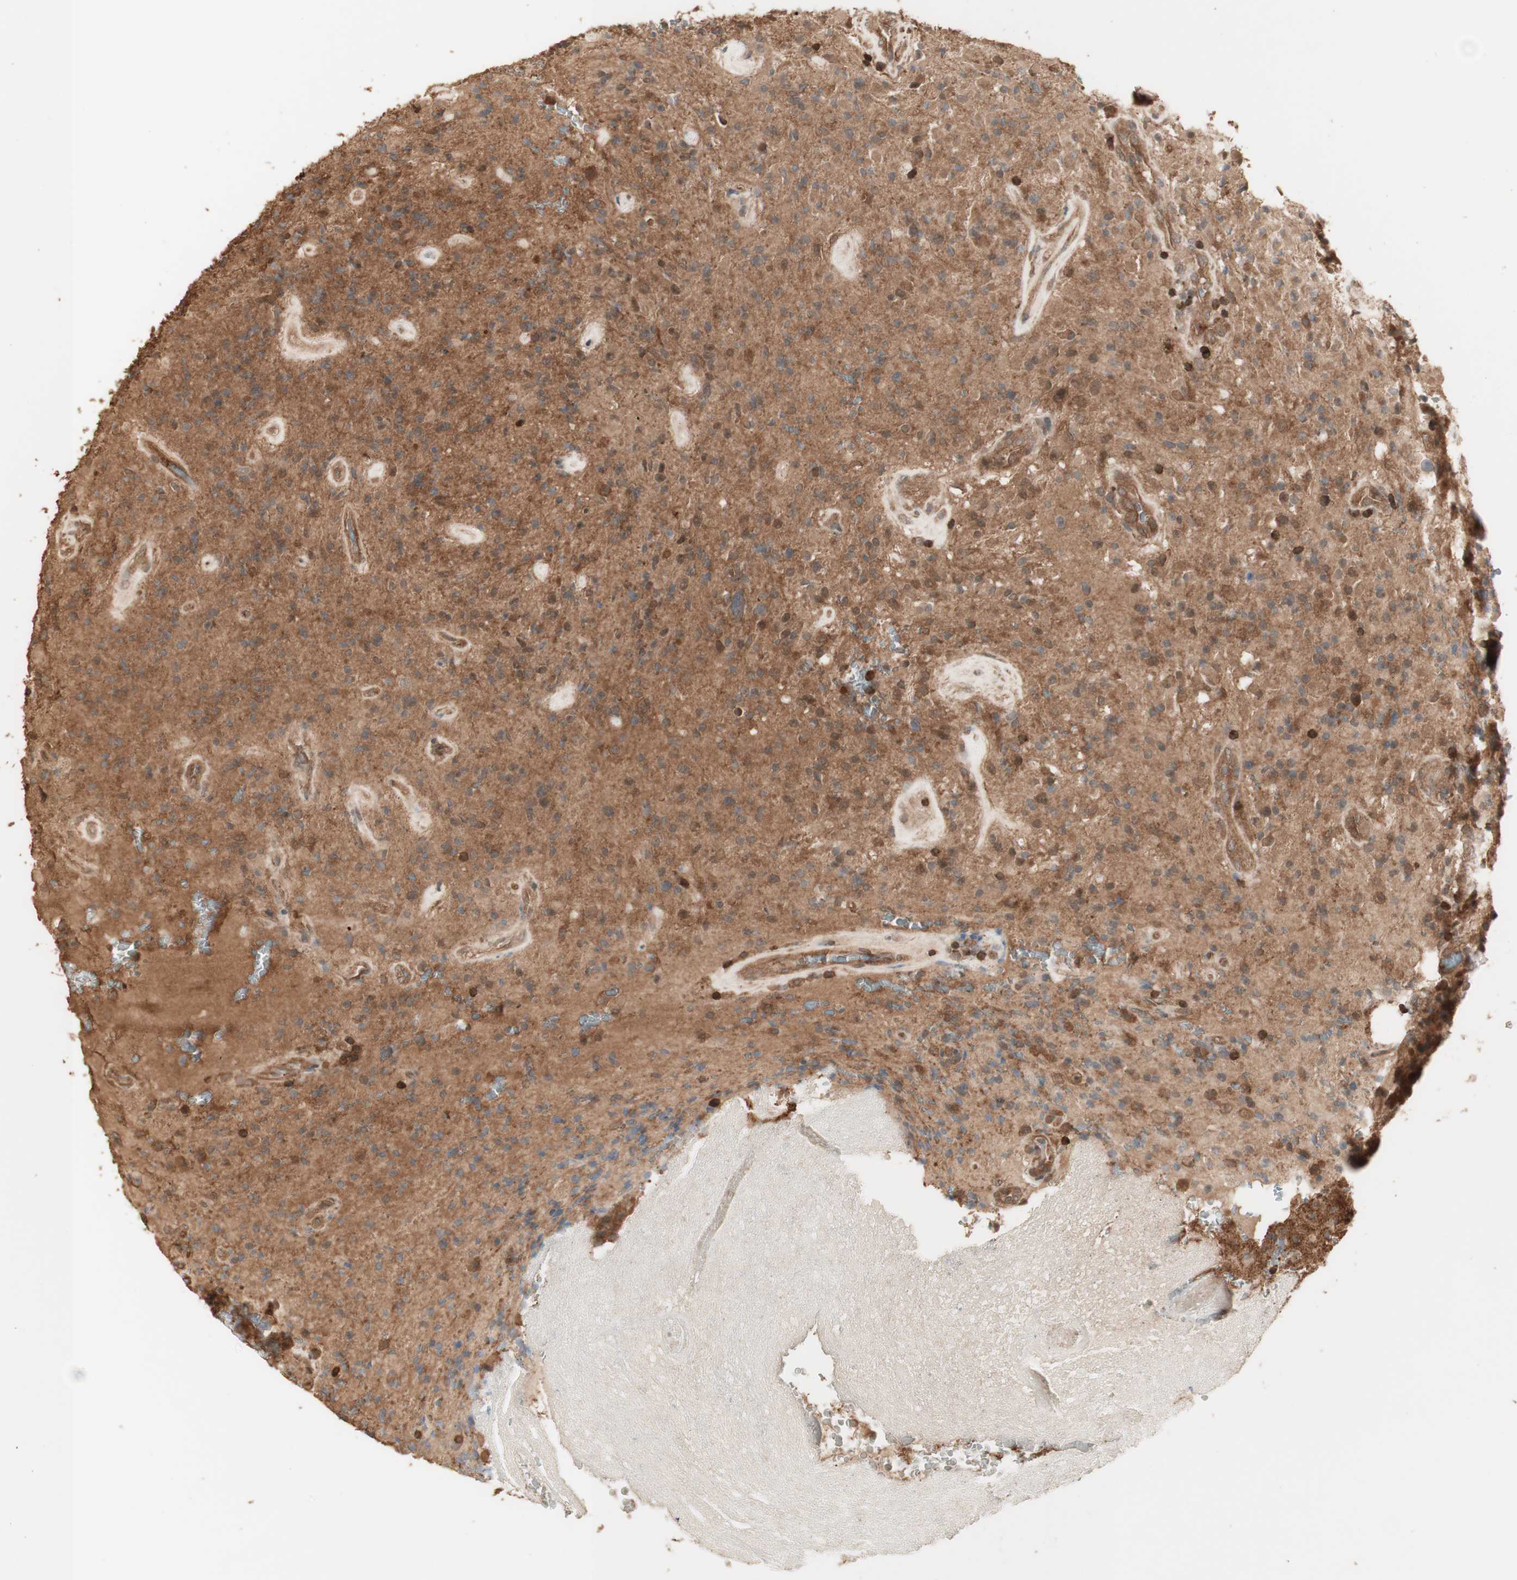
{"staining": {"intensity": "moderate", "quantity": "25%-75%", "location": "cytoplasmic/membranous"}, "tissue": "glioma", "cell_type": "Tumor cells", "image_type": "cancer", "snomed": [{"axis": "morphology", "description": "Glioma, malignant, High grade"}, {"axis": "topography", "description": "Brain"}], "caption": "DAB (3,3'-diaminobenzidine) immunohistochemical staining of high-grade glioma (malignant) reveals moderate cytoplasmic/membranous protein staining in about 25%-75% of tumor cells. (Stains: DAB (3,3'-diaminobenzidine) in brown, nuclei in blue, Microscopy: brightfield microscopy at high magnification).", "gene": "YWHAB", "patient": {"sex": "male", "age": 71}}